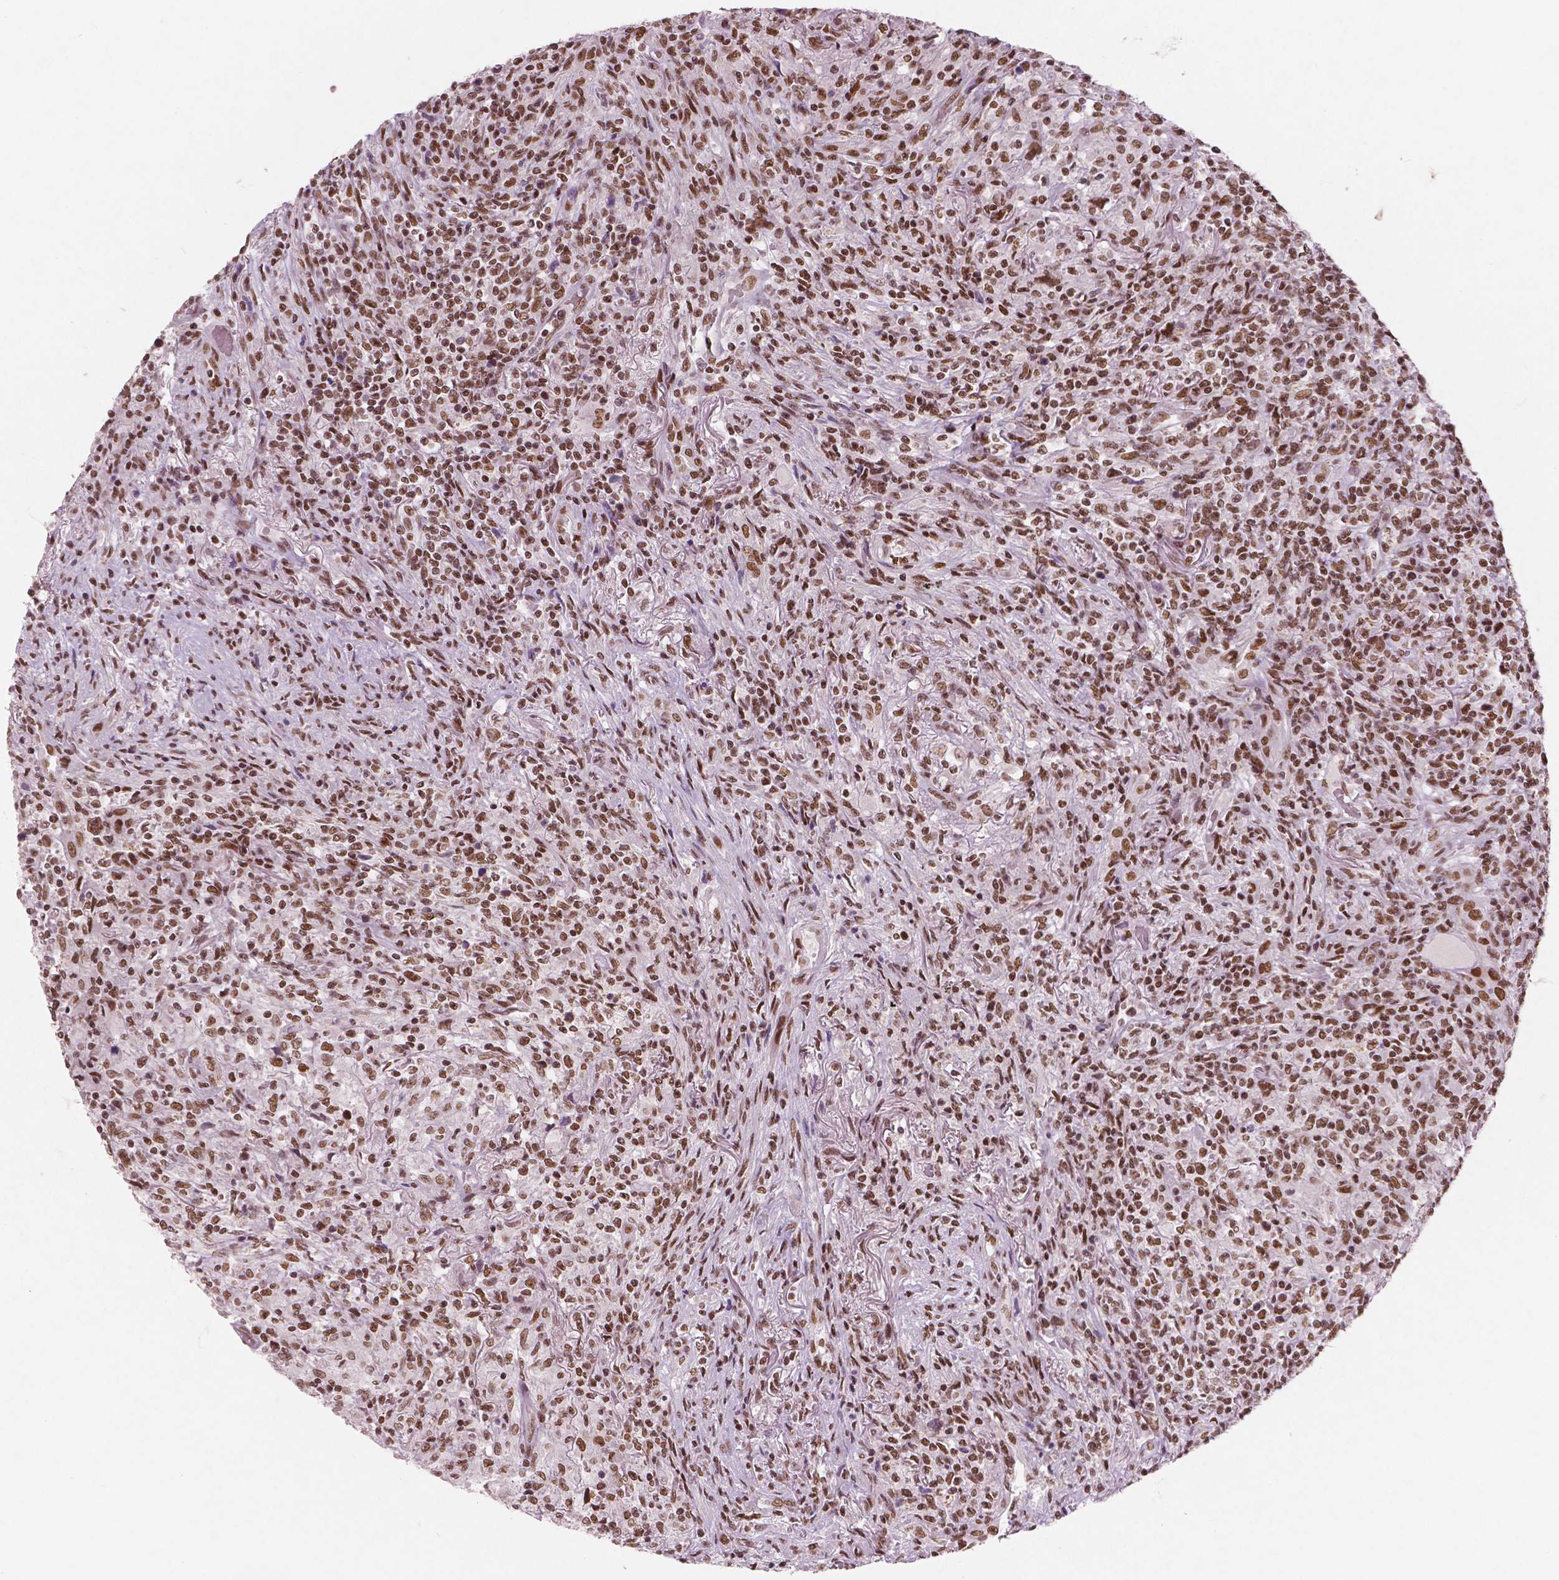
{"staining": {"intensity": "moderate", "quantity": ">75%", "location": "nuclear"}, "tissue": "lymphoma", "cell_type": "Tumor cells", "image_type": "cancer", "snomed": [{"axis": "morphology", "description": "Malignant lymphoma, non-Hodgkin's type, High grade"}, {"axis": "topography", "description": "Lung"}], "caption": "A high-resolution image shows immunohistochemistry (IHC) staining of high-grade malignant lymphoma, non-Hodgkin's type, which displays moderate nuclear positivity in about >75% of tumor cells.", "gene": "BRD4", "patient": {"sex": "male", "age": 79}}